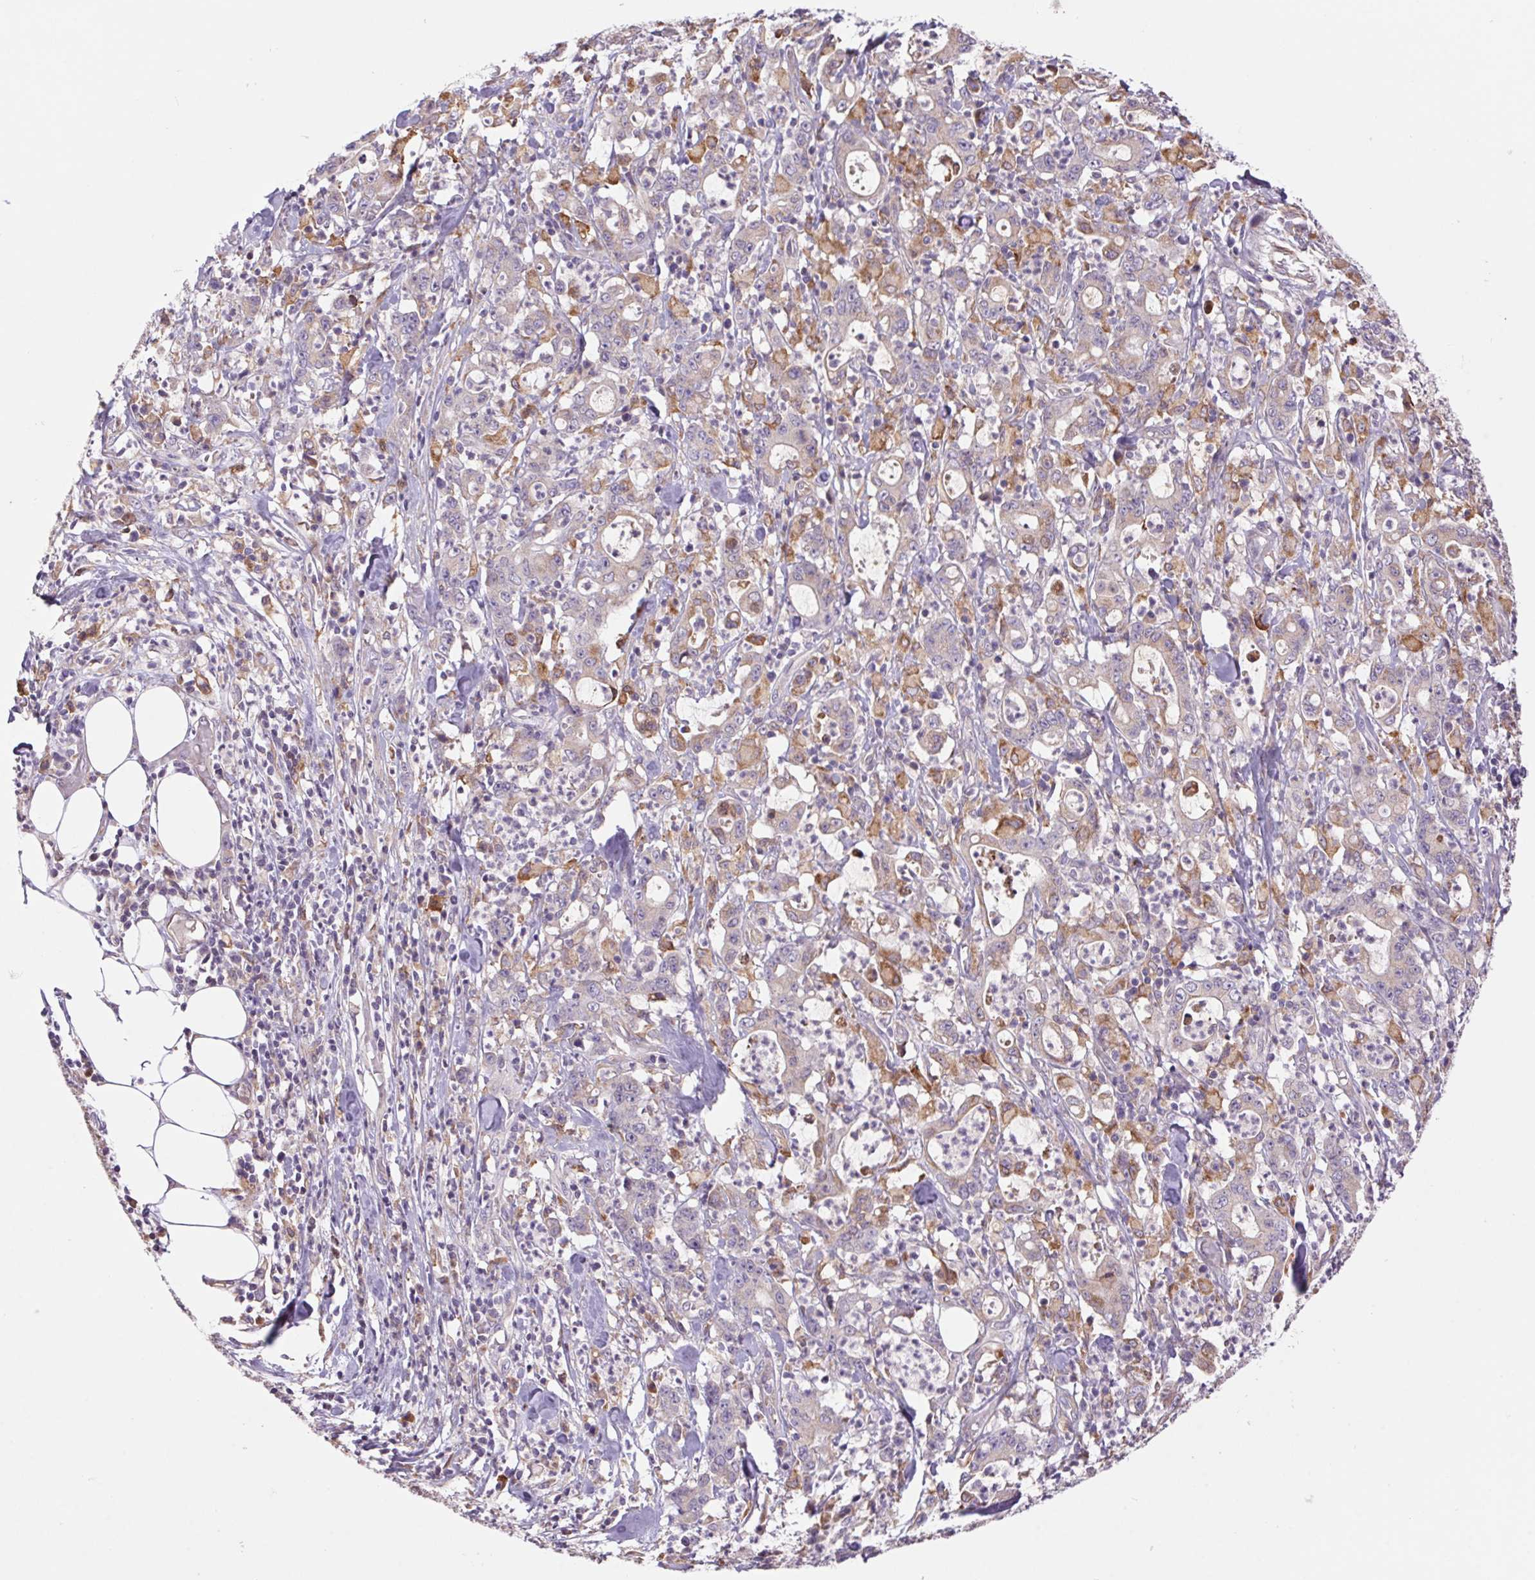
{"staining": {"intensity": "negative", "quantity": "none", "location": "none"}, "tissue": "stomach cancer", "cell_type": "Tumor cells", "image_type": "cancer", "snomed": [{"axis": "morphology", "description": "Adenocarcinoma, NOS"}, {"axis": "topography", "description": "Stomach, upper"}], "caption": "Tumor cells are negative for brown protein staining in stomach cancer (adenocarcinoma). (Stains: DAB (3,3'-diaminobenzidine) immunohistochemistry with hematoxylin counter stain, Microscopy: brightfield microscopy at high magnification).", "gene": "KLHL20", "patient": {"sex": "male", "age": 68}}